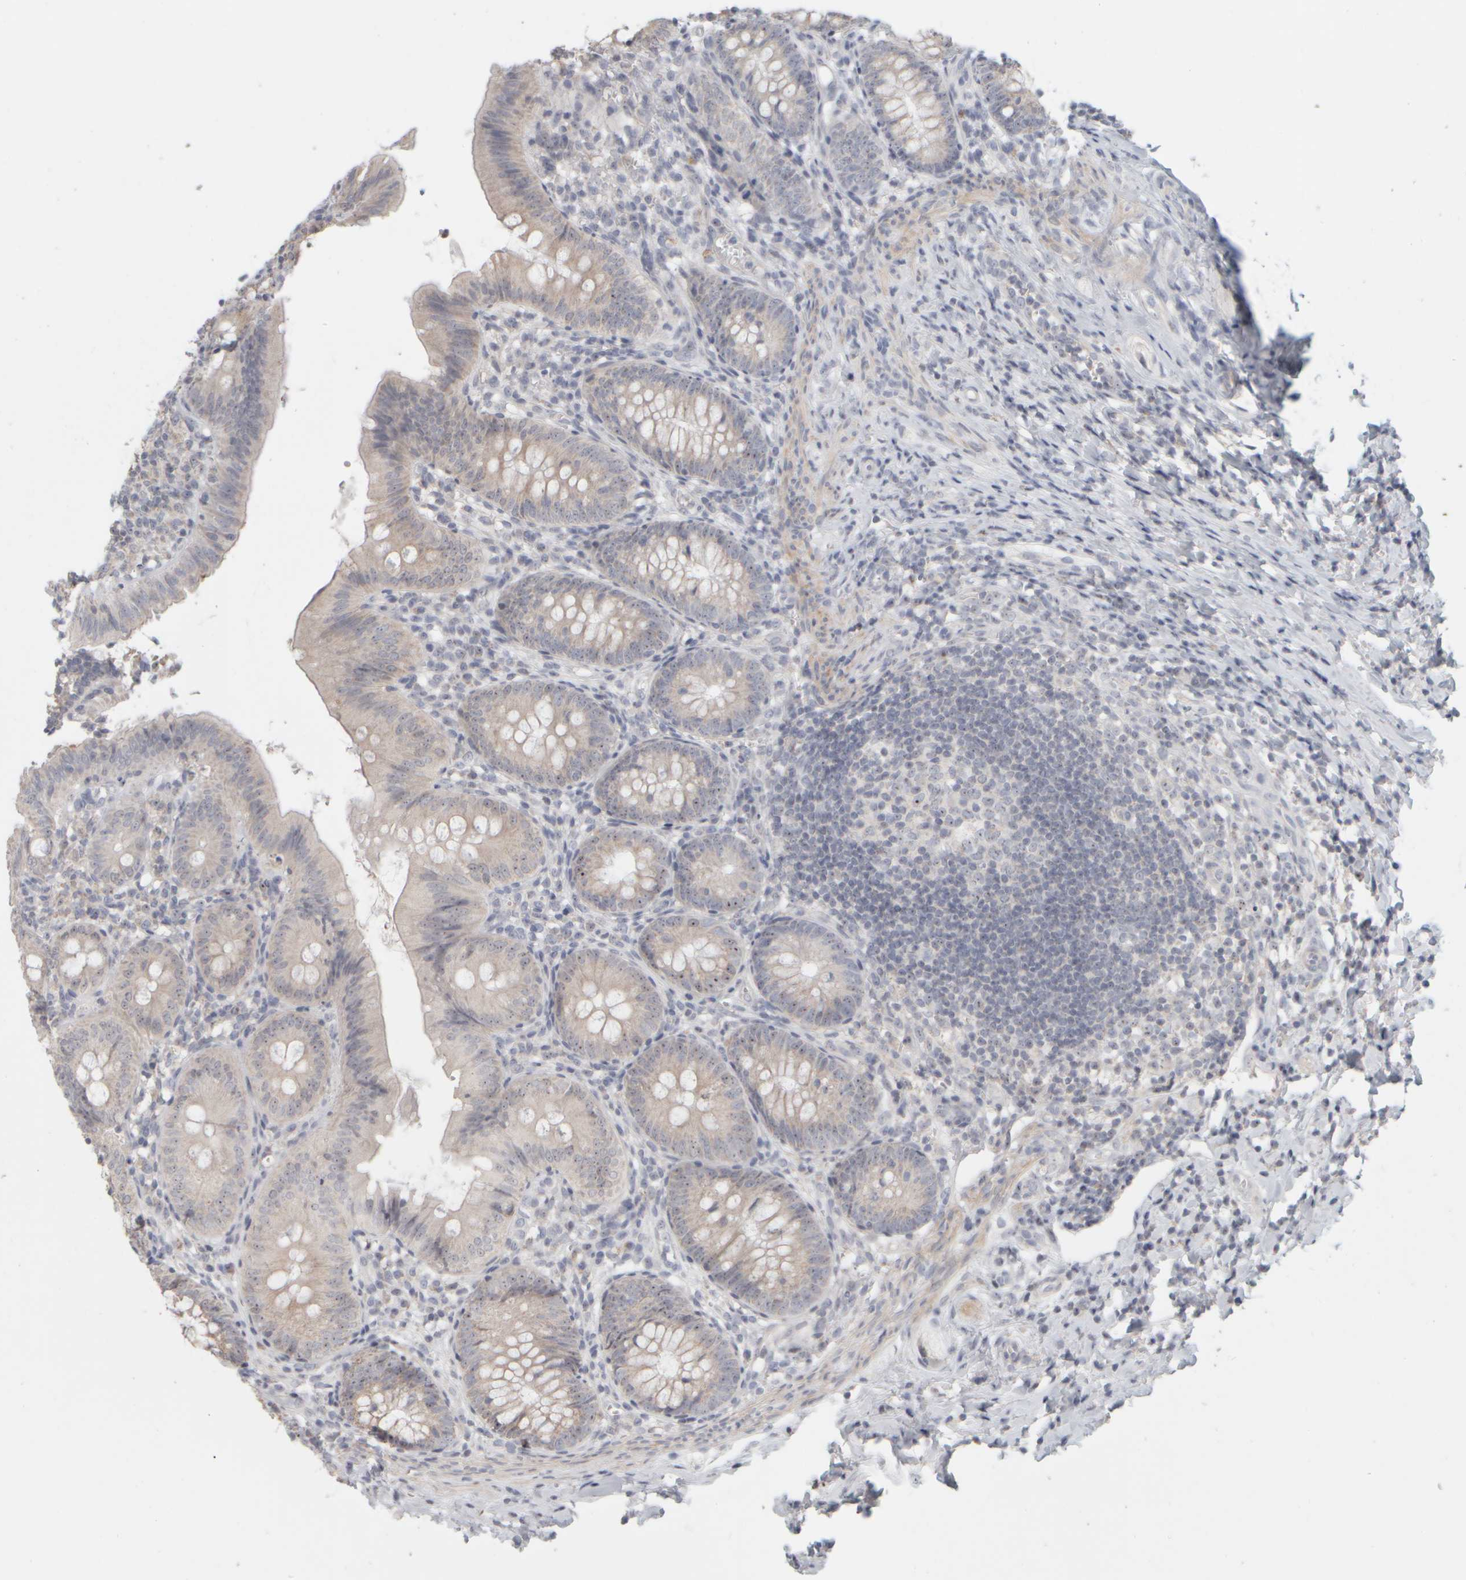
{"staining": {"intensity": "moderate", "quantity": "<25%", "location": "nuclear"}, "tissue": "appendix", "cell_type": "Glandular cells", "image_type": "normal", "snomed": [{"axis": "morphology", "description": "Normal tissue, NOS"}, {"axis": "topography", "description": "Appendix"}], "caption": "Approximately <25% of glandular cells in unremarkable human appendix reveal moderate nuclear protein staining as visualized by brown immunohistochemical staining.", "gene": "DCXR", "patient": {"sex": "male", "age": 1}}